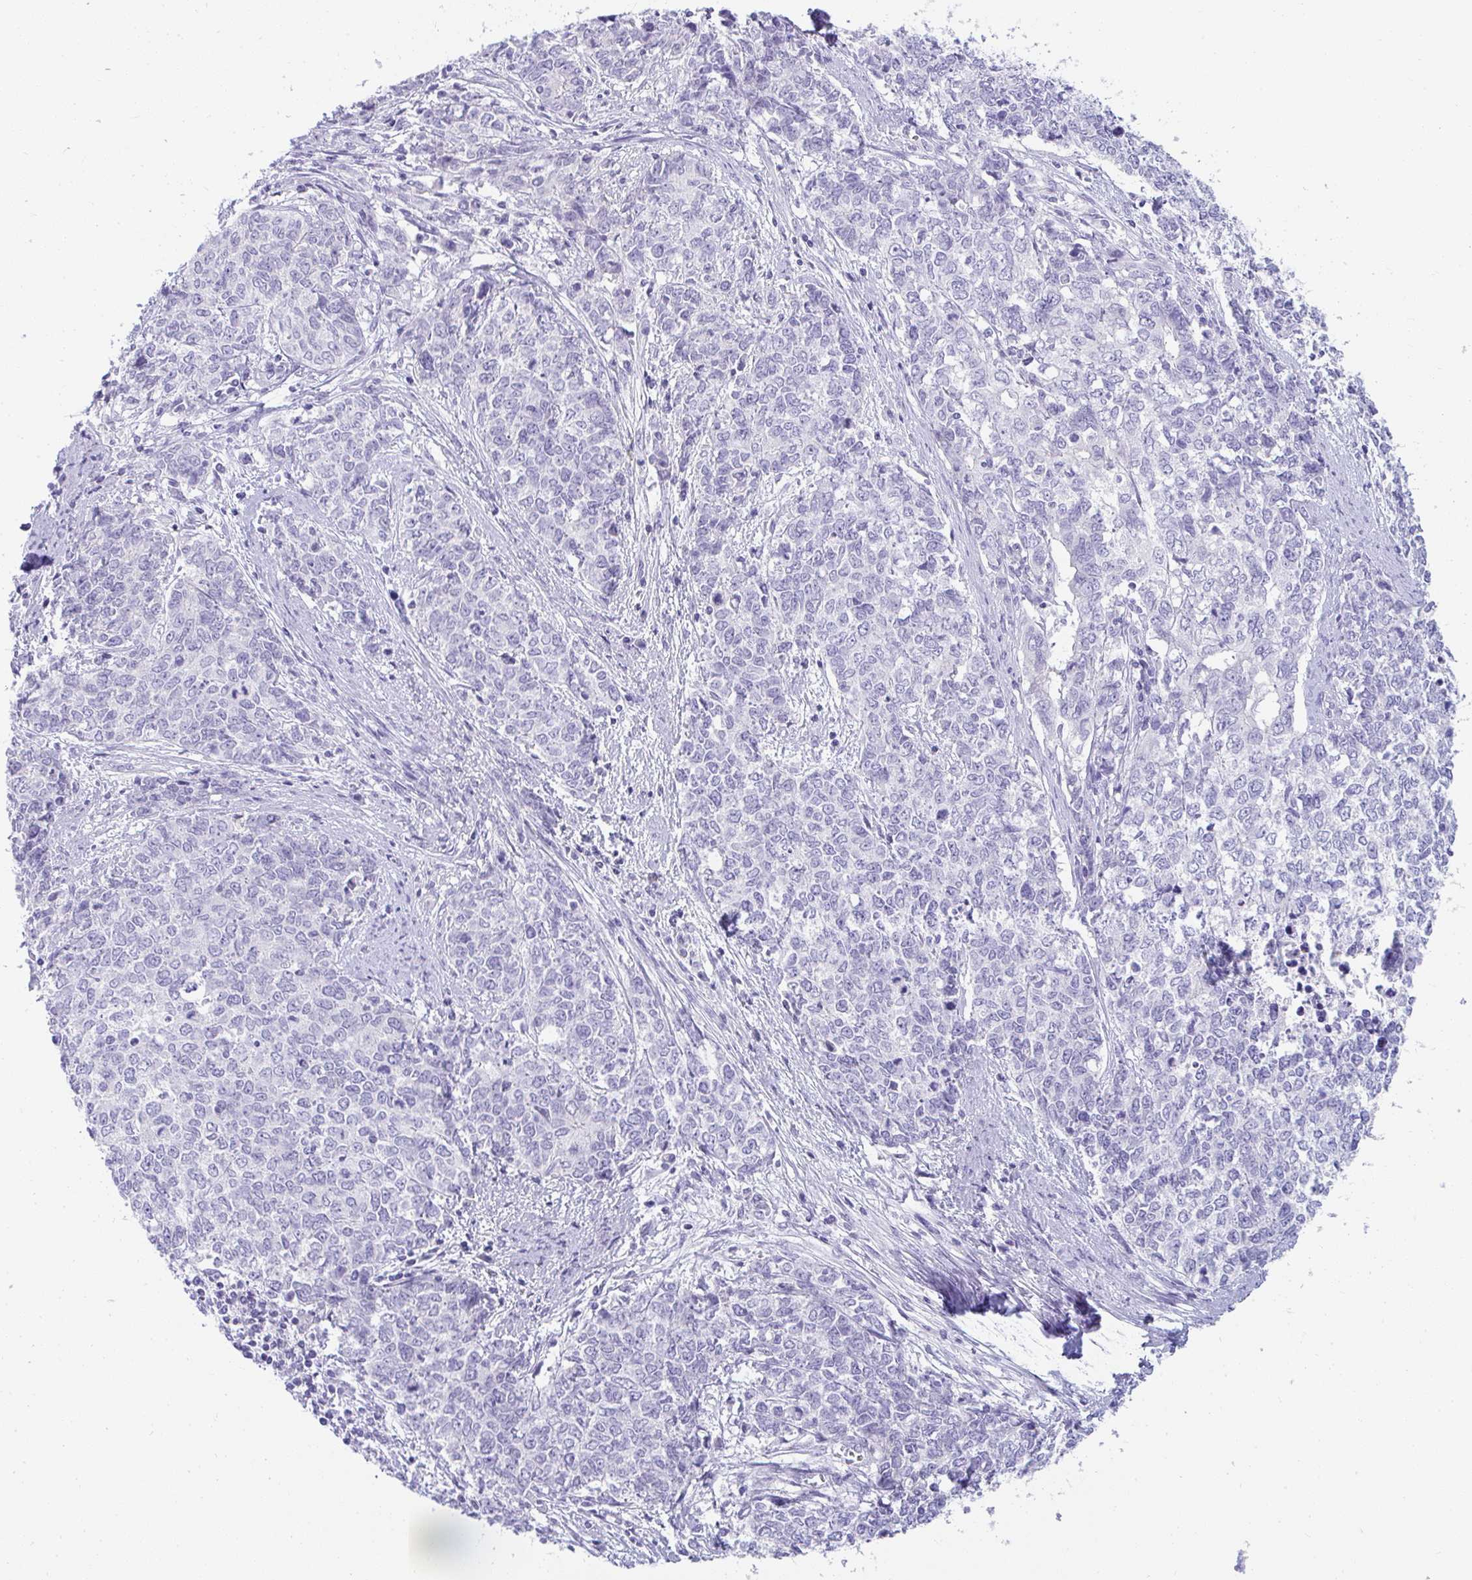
{"staining": {"intensity": "negative", "quantity": "none", "location": "none"}, "tissue": "cervical cancer", "cell_type": "Tumor cells", "image_type": "cancer", "snomed": [{"axis": "morphology", "description": "Adenocarcinoma, NOS"}, {"axis": "topography", "description": "Cervix"}], "caption": "High power microscopy histopathology image of an IHC micrograph of cervical cancer, revealing no significant expression in tumor cells.", "gene": "TTC30B", "patient": {"sex": "female", "age": 63}}